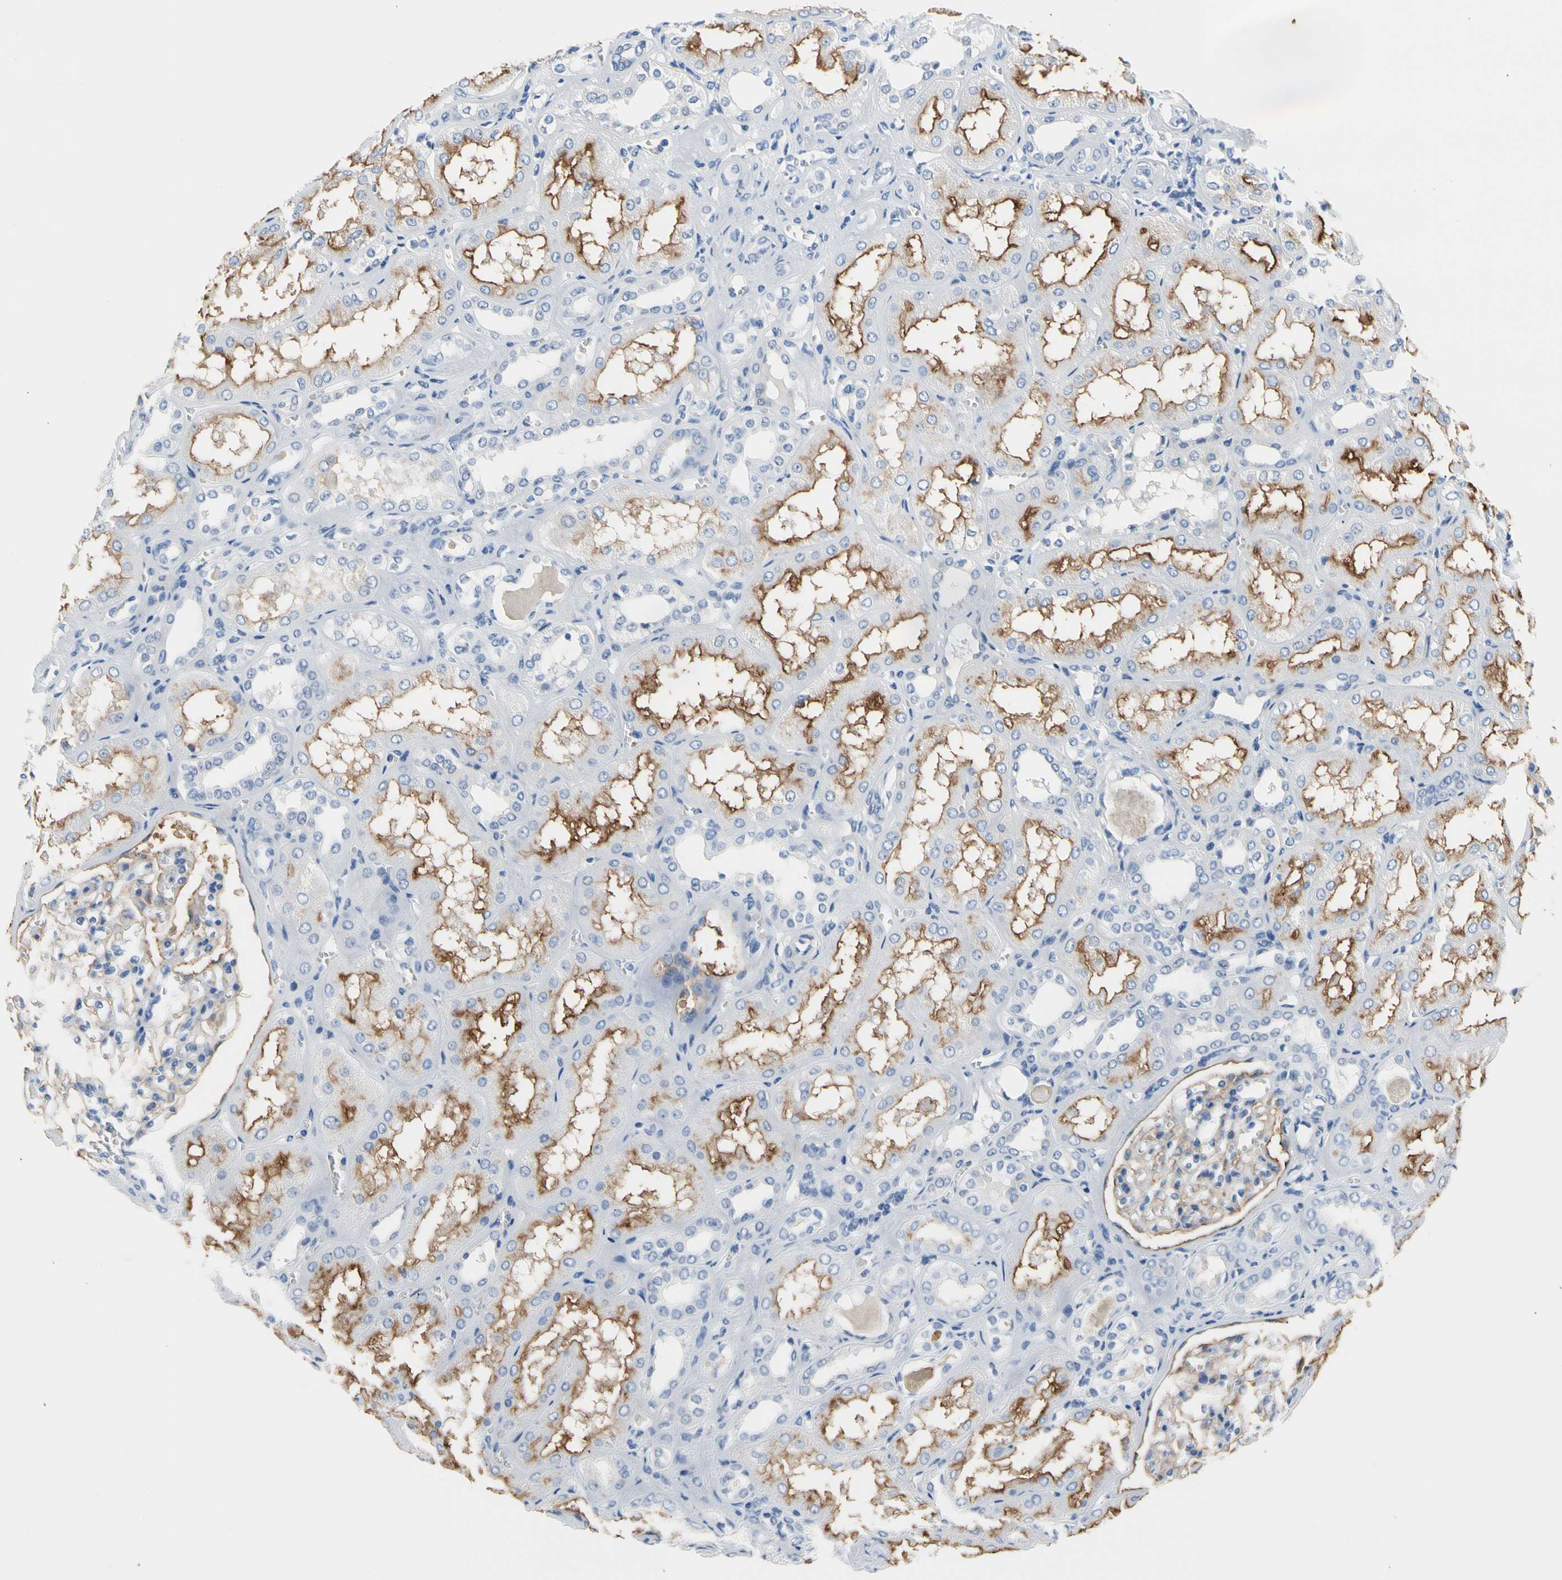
{"staining": {"intensity": "weak", "quantity": "25%-75%", "location": "cytoplasmic/membranous"}, "tissue": "kidney", "cell_type": "Cells in glomeruli", "image_type": "normal", "snomed": [{"axis": "morphology", "description": "Normal tissue, NOS"}, {"axis": "topography", "description": "Kidney"}], "caption": "Protein staining of unremarkable kidney displays weak cytoplasmic/membranous staining in approximately 25%-75% of cells in glomeruli. (IHC, brightfield microscopy, high magnification).", "gene": "MARK1", "patient": {"sex": "male", "age": 61}}